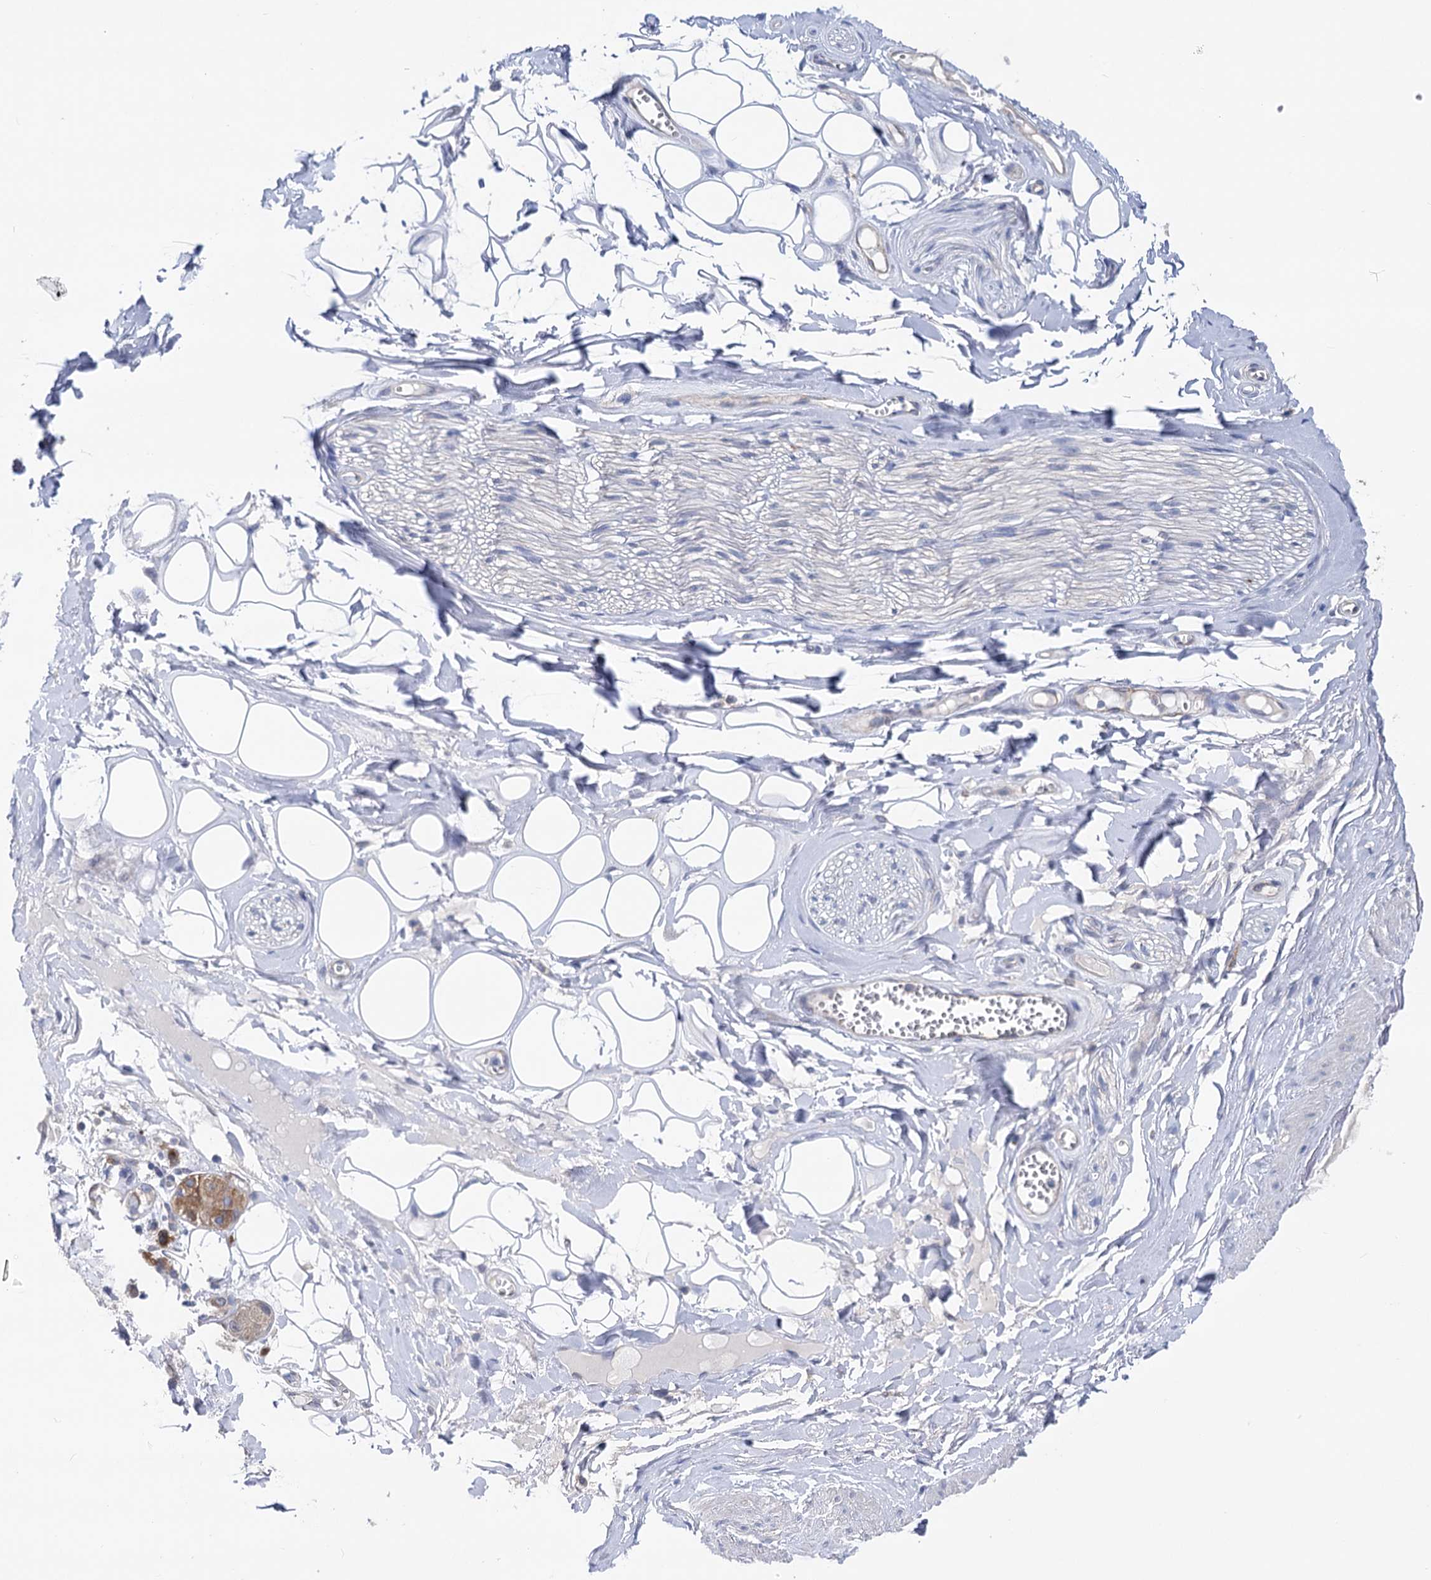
{"staining": {"intensity": "negative", "quantity": "none", "location": "none"}, "tissue": "adipose tissue", "cell_type": "Adipocytes", "image_type": "normal", "snomed": [{"axis": "morphology", "description": "Normal tissue, NOS"}, {"axis": "morphology", "description": "Inflammation, NOS"}, {"axis": "topography", "description": "Salivary gland"}, {"axis": "topography", "description": "Peripheral nerve tissue"}], "caption": "IHC histopathology image of benign adipose tissue: adipose tissue stained with DAB shows no significant protein expression in adipocytes.", "gene": "ZNRD2", "patient": {"sex": "female", "age": 75}}